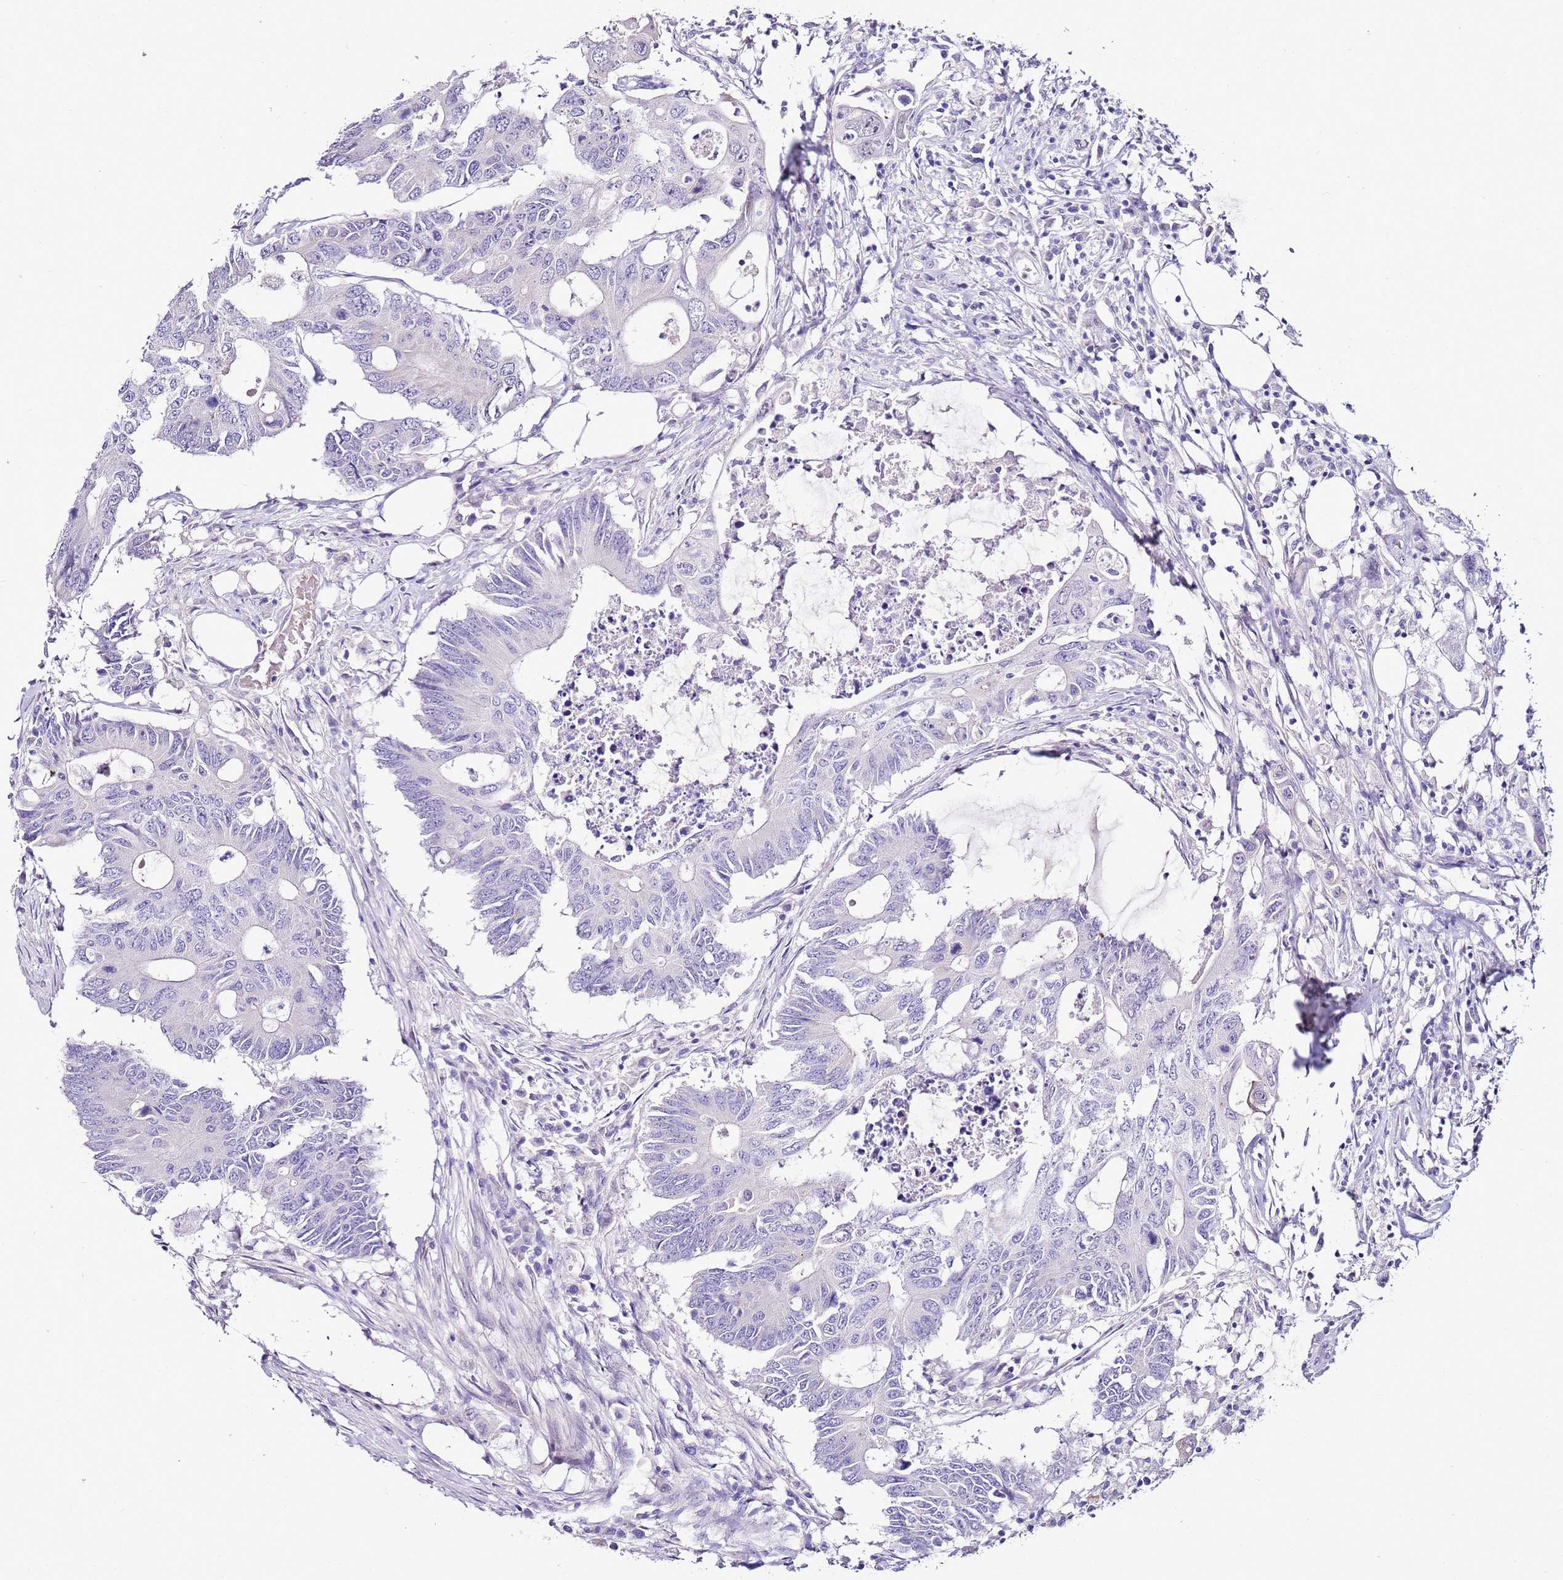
{"staining": {"intensity": "negative", "quantity": "none", "location": "none"}, "tissue": "colorectal cancer", "cell_type": "Tumor cells", "image_type": "cancer", "snomed": [{"axis": "morphology", "description": "Adenocarcinoma, NOS"}, {"axis": "topography", "description": "Colon"}], "caption": "This is an IHC histopathology image of colorectal cancer. There is no positivity in tumor cells.", "gene": "HGD", "patient": {"sex": "male", "age": 71}}